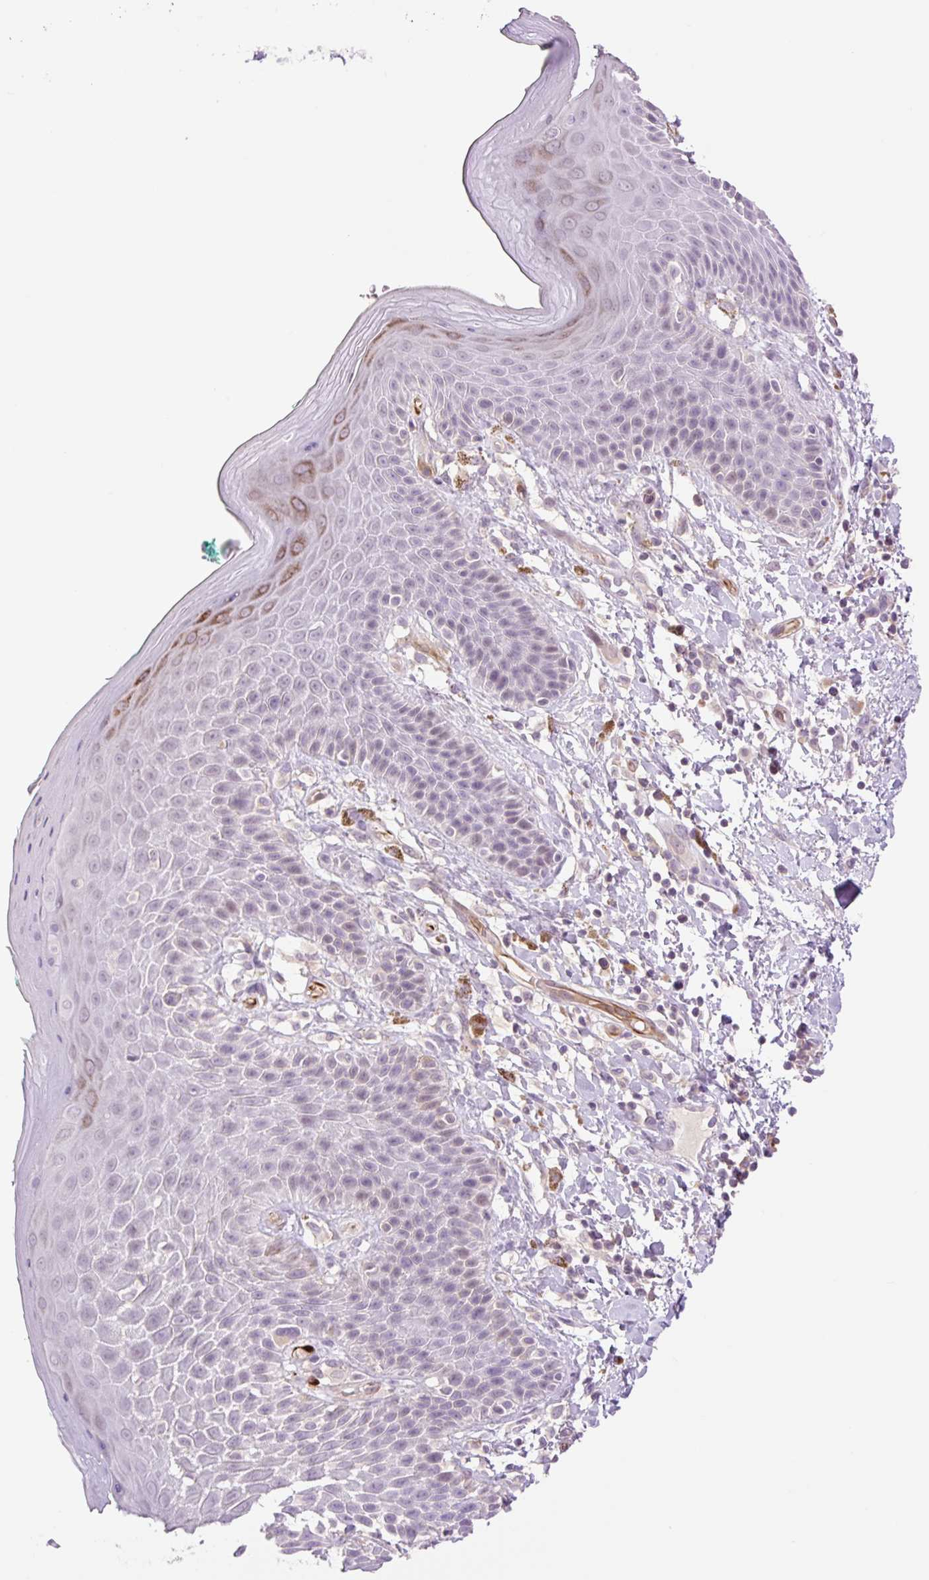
{"staining": {"intensity": "moderate", "quantity": "<25%", "location": "cytoplasmic/membranous"}, "tissue": "skin", "cell_type": "Epidermal cells", "image_type": "normal", "snomed": [{"axis": "morphology", "description": "Normal tissue, NOS"}, {"axis": "topography", "description": "Peripheral nerve tissue"}], "caption": "DAB immunohistochemical staining of unremarkable skin demonstrates moderate cytoplasmic/membranous protein staining in about <25% of epidermal cells.", "gene": "ZFYVE21", "patient": {"sex": "male", "age": 51}}